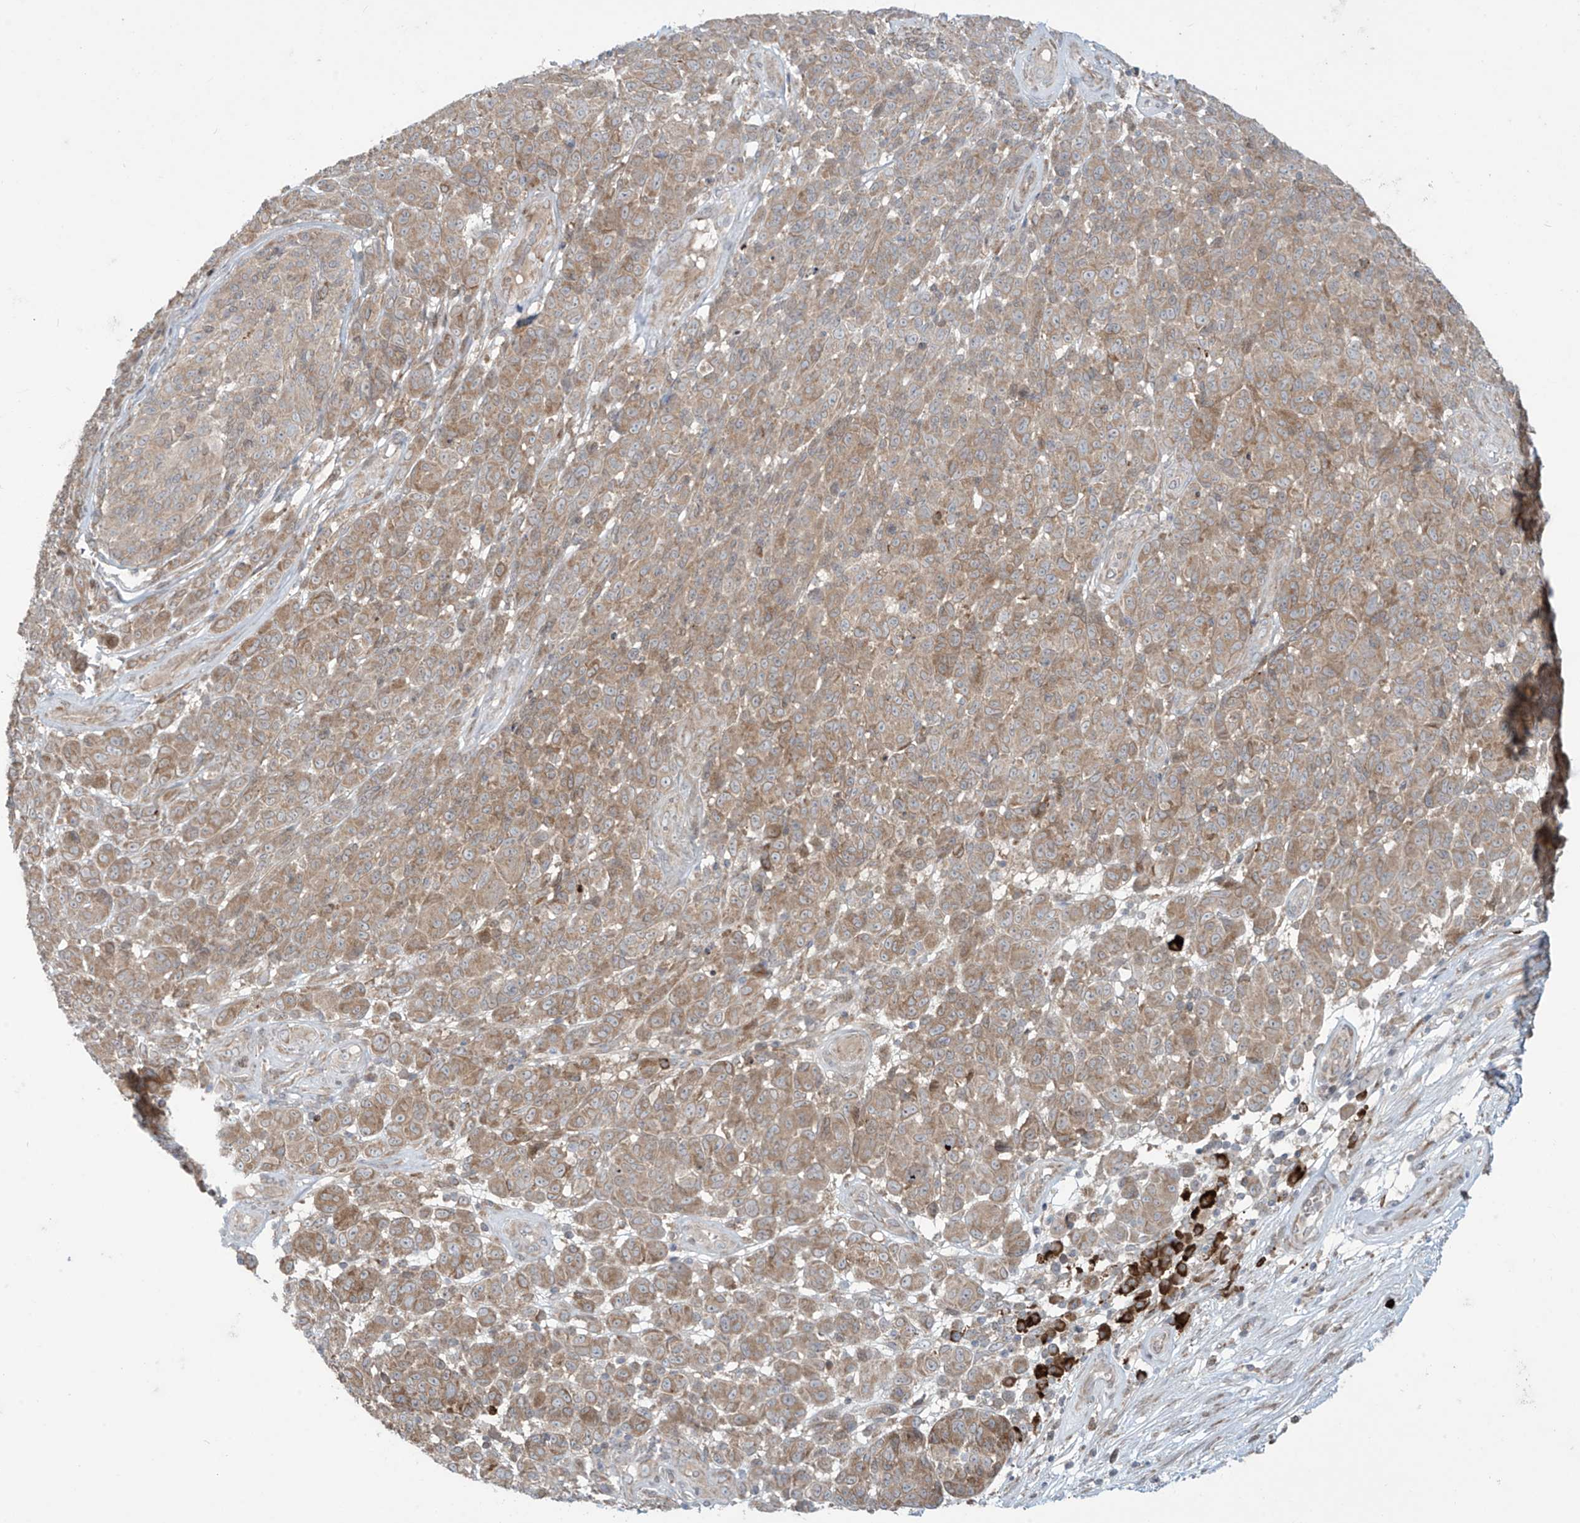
{"staining": {"intensity": "moderate", "quantity": ">75%", "location": "cytoplasmic/membranous"}, "tissue": "melanoma", "cell_type": "Tumor cells", "image_type": "cancer", "snomed": [{"axis": "morphology", "description": "Malignant melanoma, NOS"}, {"axis": "topography", "description": "Skin"}], "caption": "A medium amount of moderate cytoplasmic/membranous staining is appreciated in approximately >75% of tumor cells in malignant melanoma tissue. (DAB = brown stain, brightfield microscopy at high magnification).", "gene": "PPAT", "patient": {"sex": "male", "age": 49}}